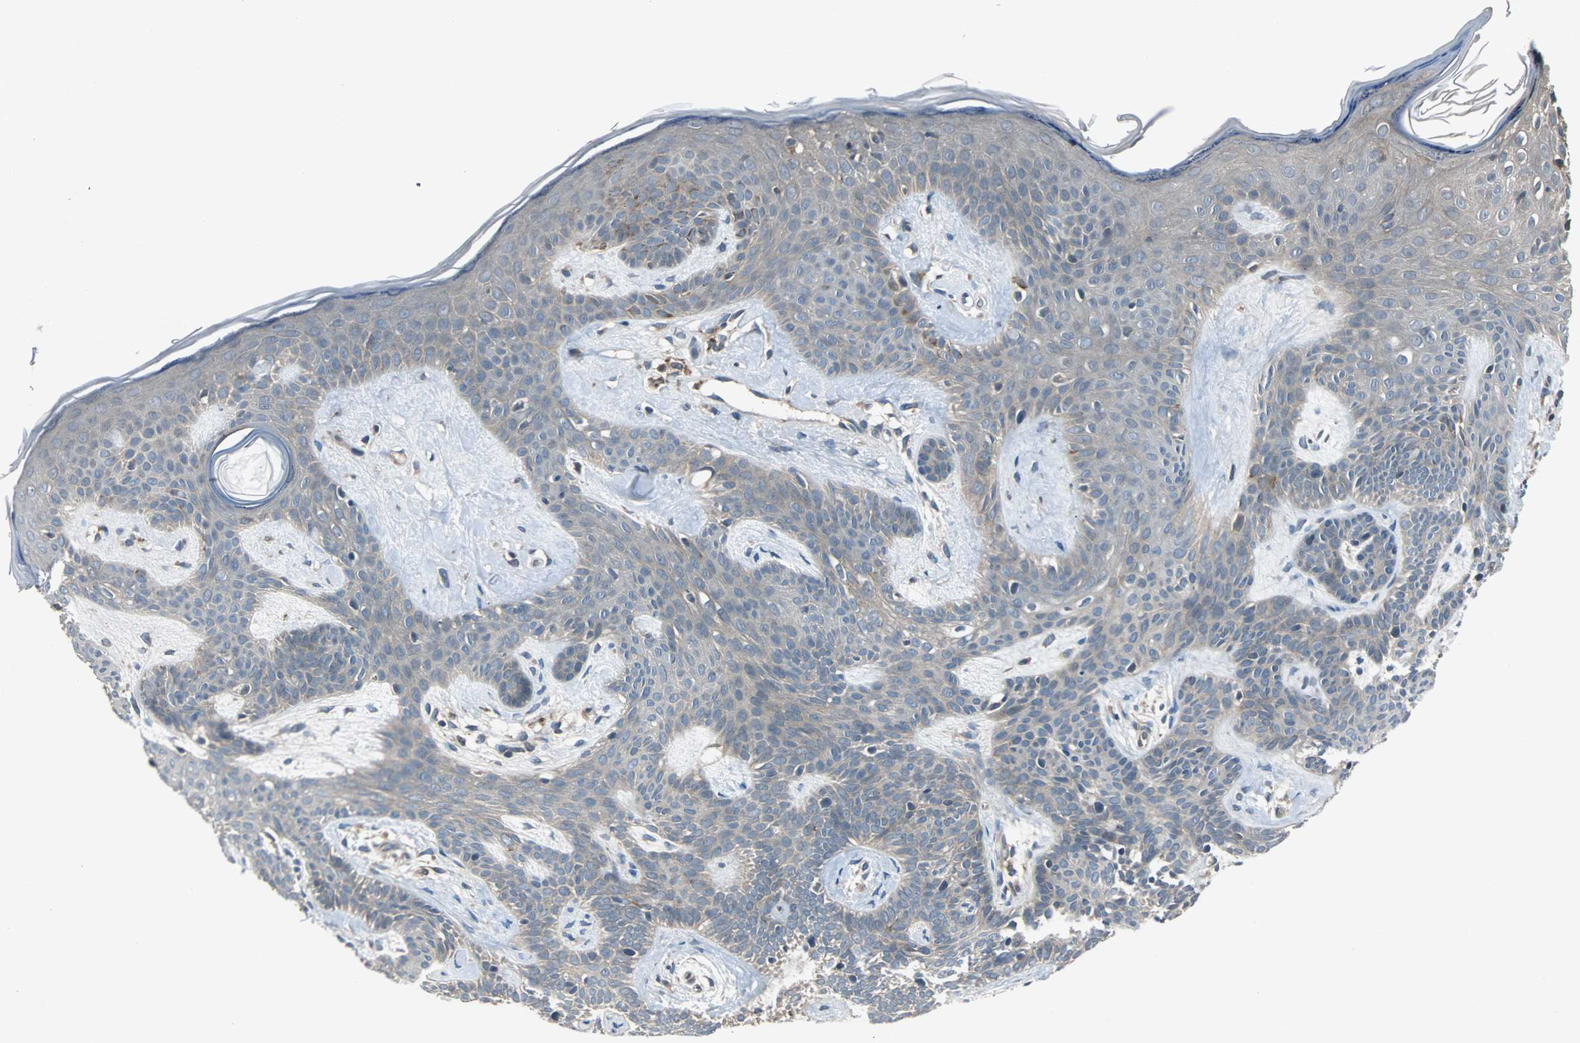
{"staining": {"intensity": "moderate", "quantity": ">75%", "location": "cytoplasmic/membranous"}, "tissue": "skin cancer", "cell_type": "Tumor cells", "image_type": "cancer", "snomed": [{"axis": "morphology", "description": "Developmental malformation"}, {"axis": "morphology", "description": "Basal cell carcinoma"}, {"axis": "topography", "description": "Skin"}], "caption": "Immunohistochemical staining of skin basal cell carcinoma demonstrates moderate cytoplasmic/membranous protein positivity in about >75% of tumor cells. (brown staining indicates protein expression, while blue staining denotes nuclei).", "gene": "ARF1", "patient": {"sex": "female", "age": 62}}